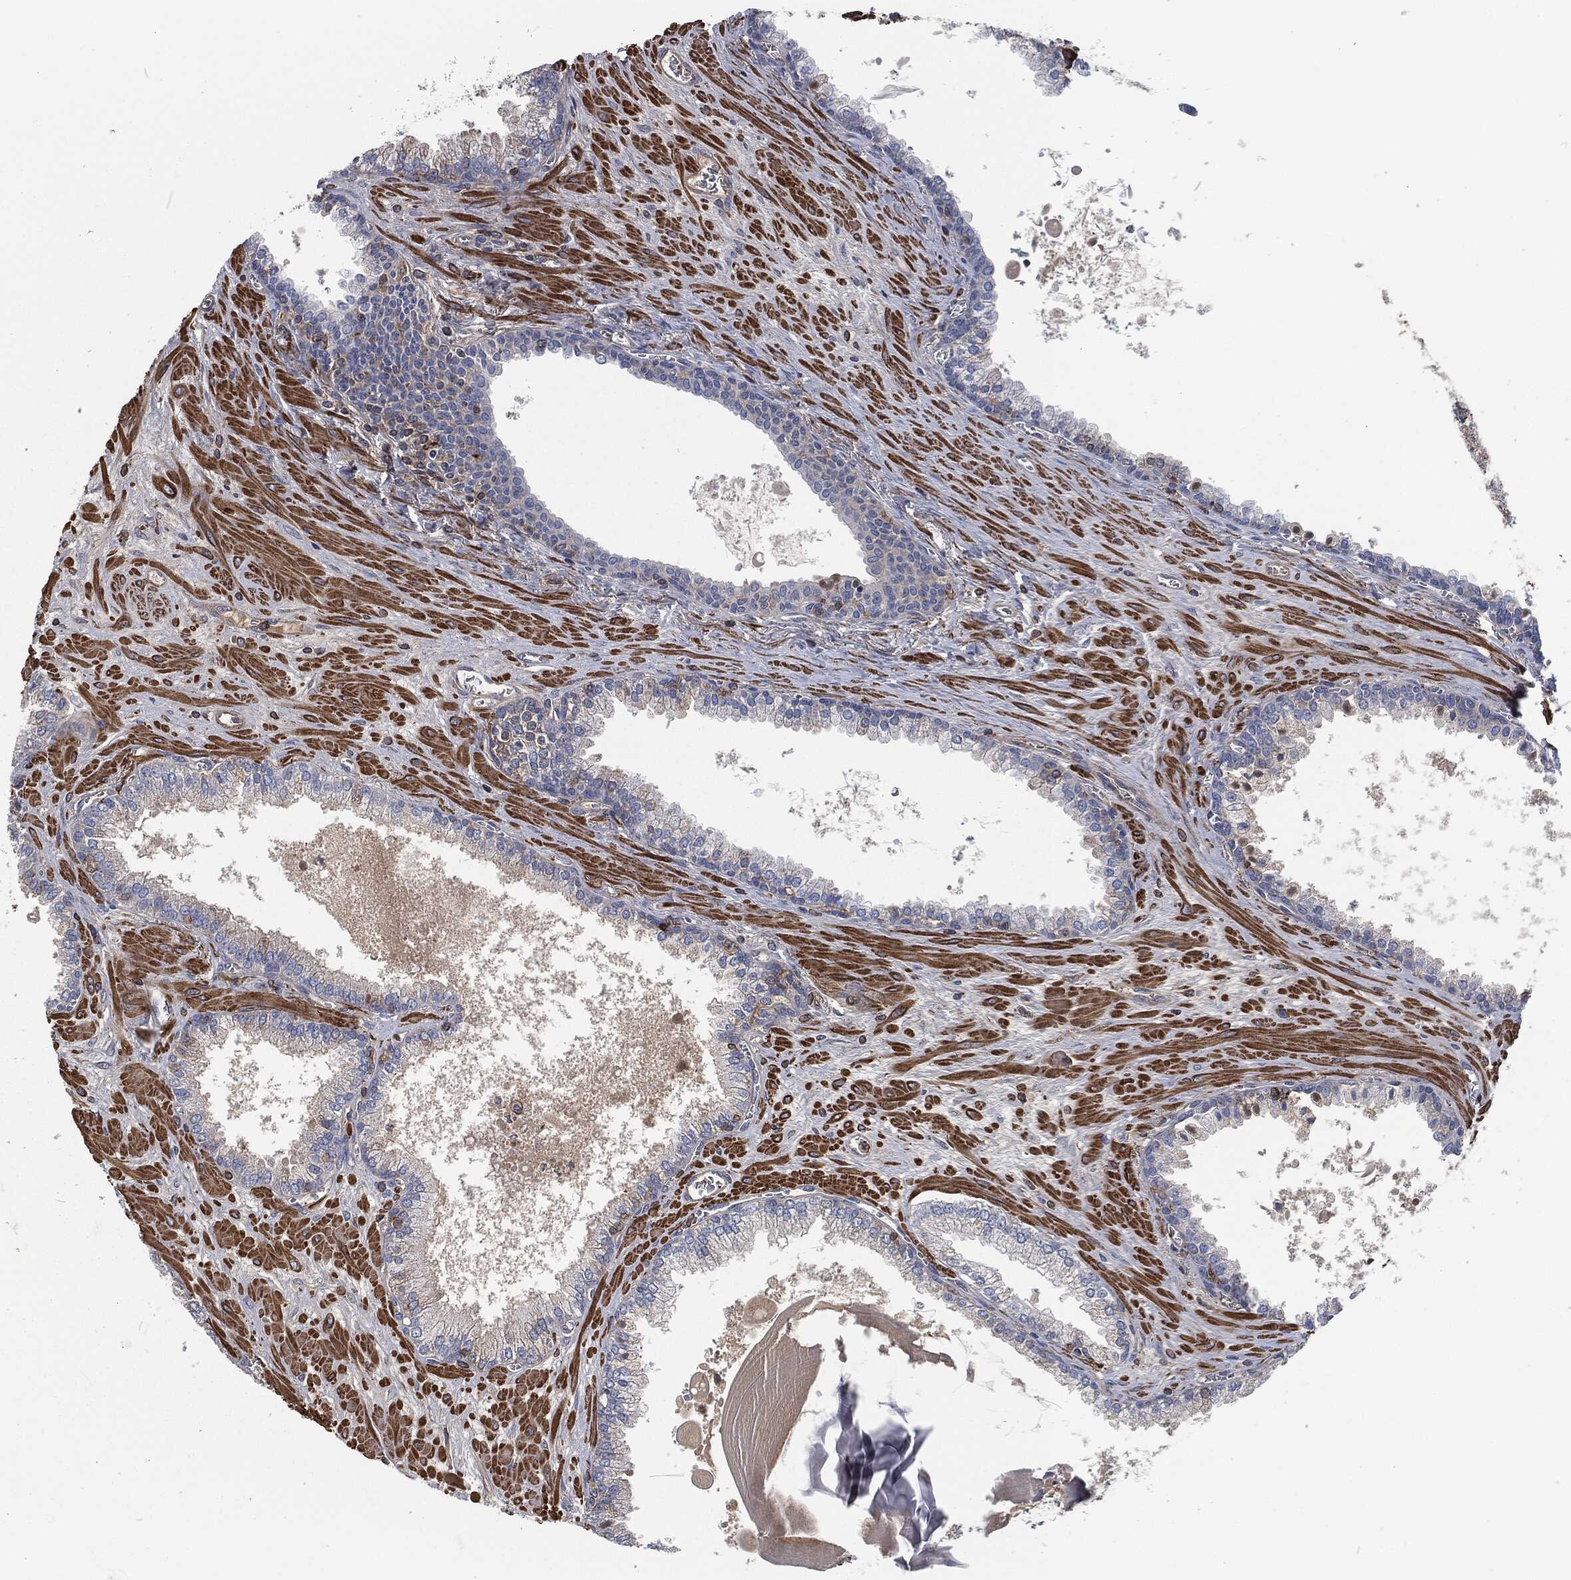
{"staining": {"intensity": "negative", "quantity": "none", "location": "none"}, "tissue": "prostate cancer", "cell_type": "Tumor cells", "image_type": "cancer", "snomed": [{"axis": "morphology", "description": "Adenocarcinoma, NOS"}, {"axis": "topography", "description": "Prostate"}], "caption": "Micrograph shows no significant protein staining in tumor cells of prostate cancer.", "gene": "LGALS9", "patient": {"sex": "male", "age": 56}}